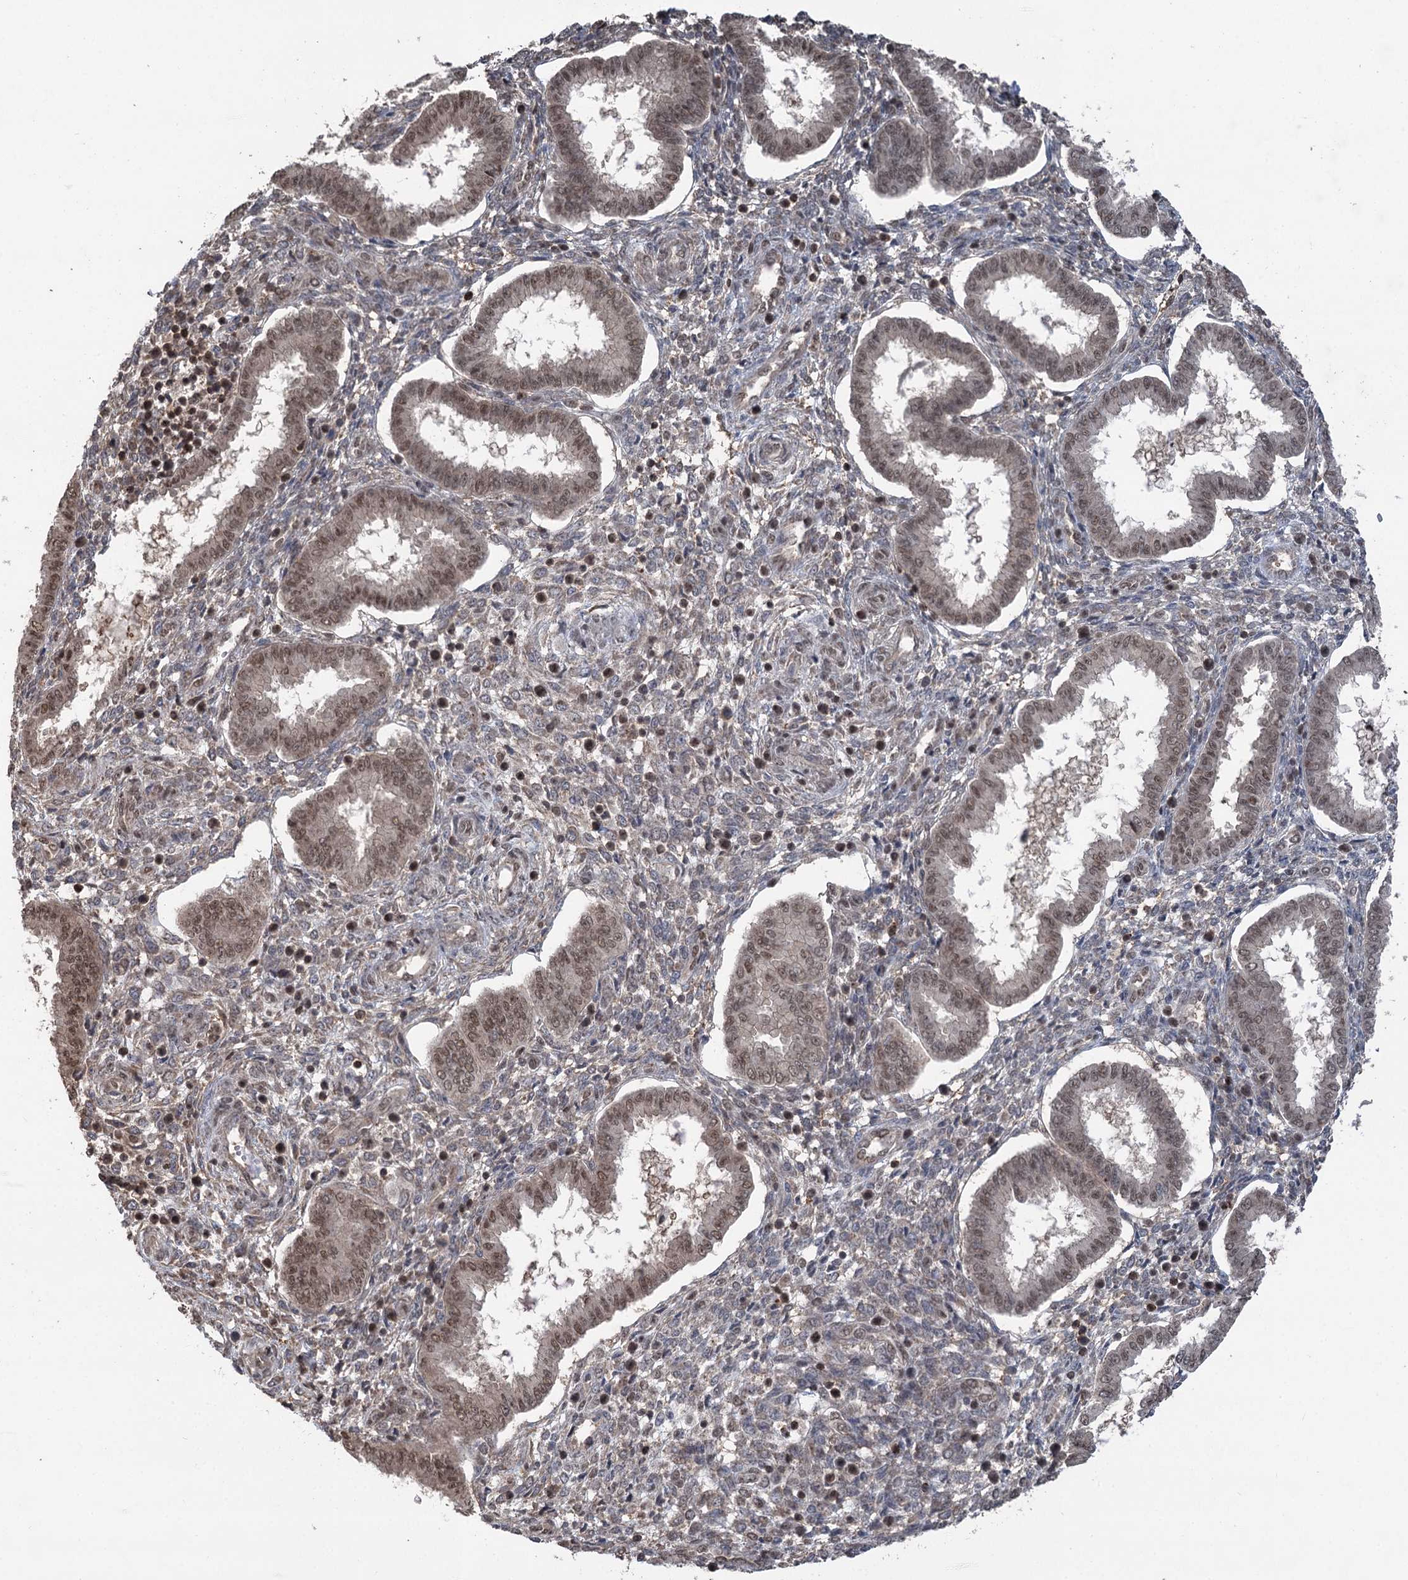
{"staining": {"intensity": "moderate", "quantity": "<25%", "location": "nuclear"}, "tissue": "endometrium", "cell_type": "Cells in endometrial stroma", "image_type": "normal", "snomed": [{"axis": "morphology", "description": "Normal tissue, NOS"}, {"axis": "topography", "description": "Endometrium"}], "caption": "Protein staining of benign endometrium demonstrates moderate nuclear expression in approximately <25% of cells in endometrial stroma.", "gene": "CCSER2", "patient": {"sex": "female", "age": 24}}